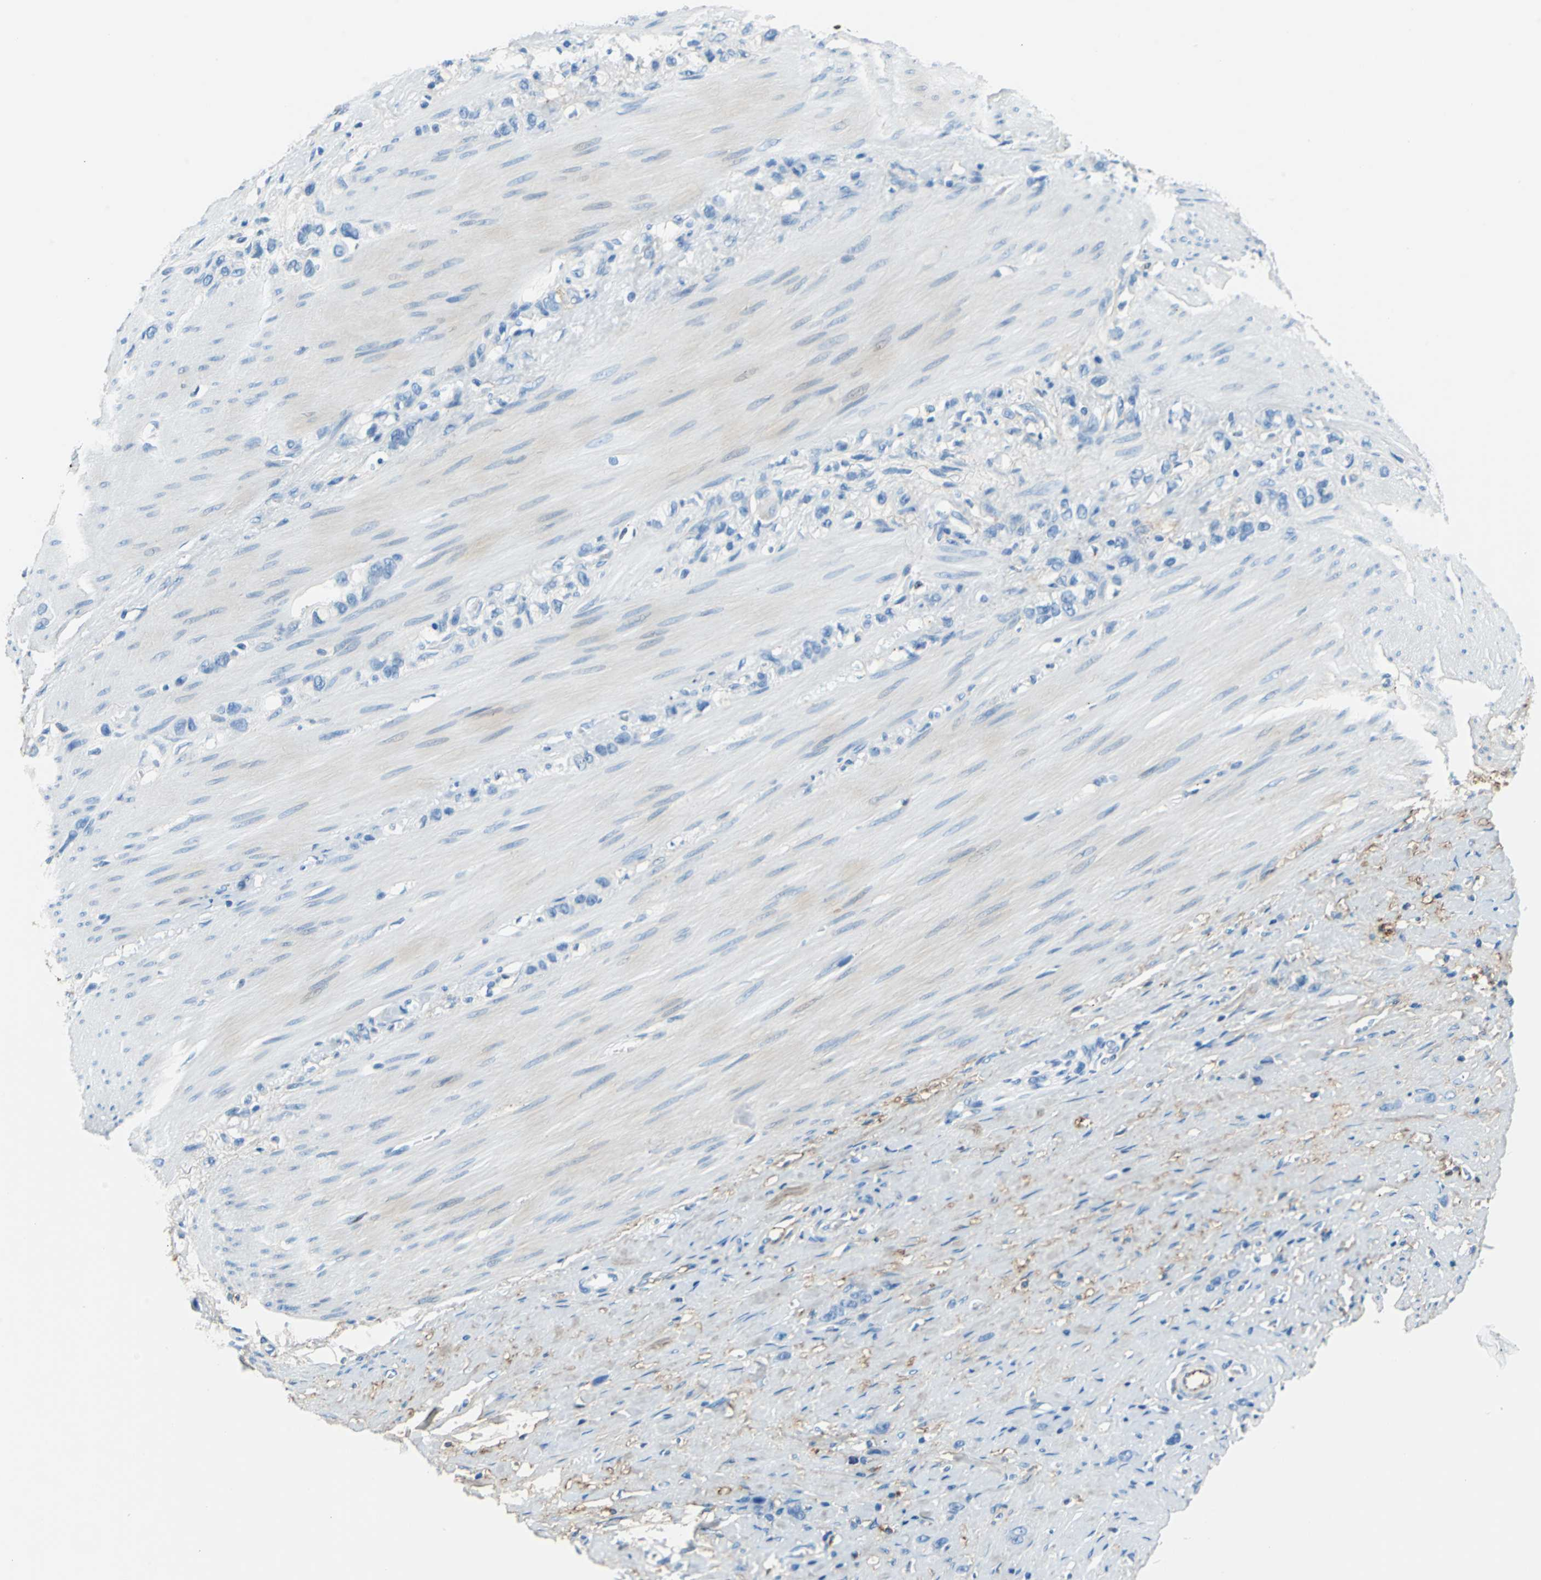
{"staining": {"intensity": "negative", "quantity": "none", "location": "none"}, "tissue": "stomach cancer", "cell_type": "Tumor cells", "image_type": "cancer", "snomed": [{"axis": "morphology", "description": "Normal tissue, NOS"}, {"axis": "morphology", "description": "Adenocarcinoma, NOS"}, {"axis": "morphology", "description": "Adenocarcinoma, High grade"}, {"axis": "topography", "description": "Stomach, upper"}, {"axis": "topography", "description": "Stomach"}], "caption": "The photomicrograph demonstrates no staining of tumor cells in stomach cancer.", "gene": "ALB", "patient": {"sex": "female", "age": 65}}